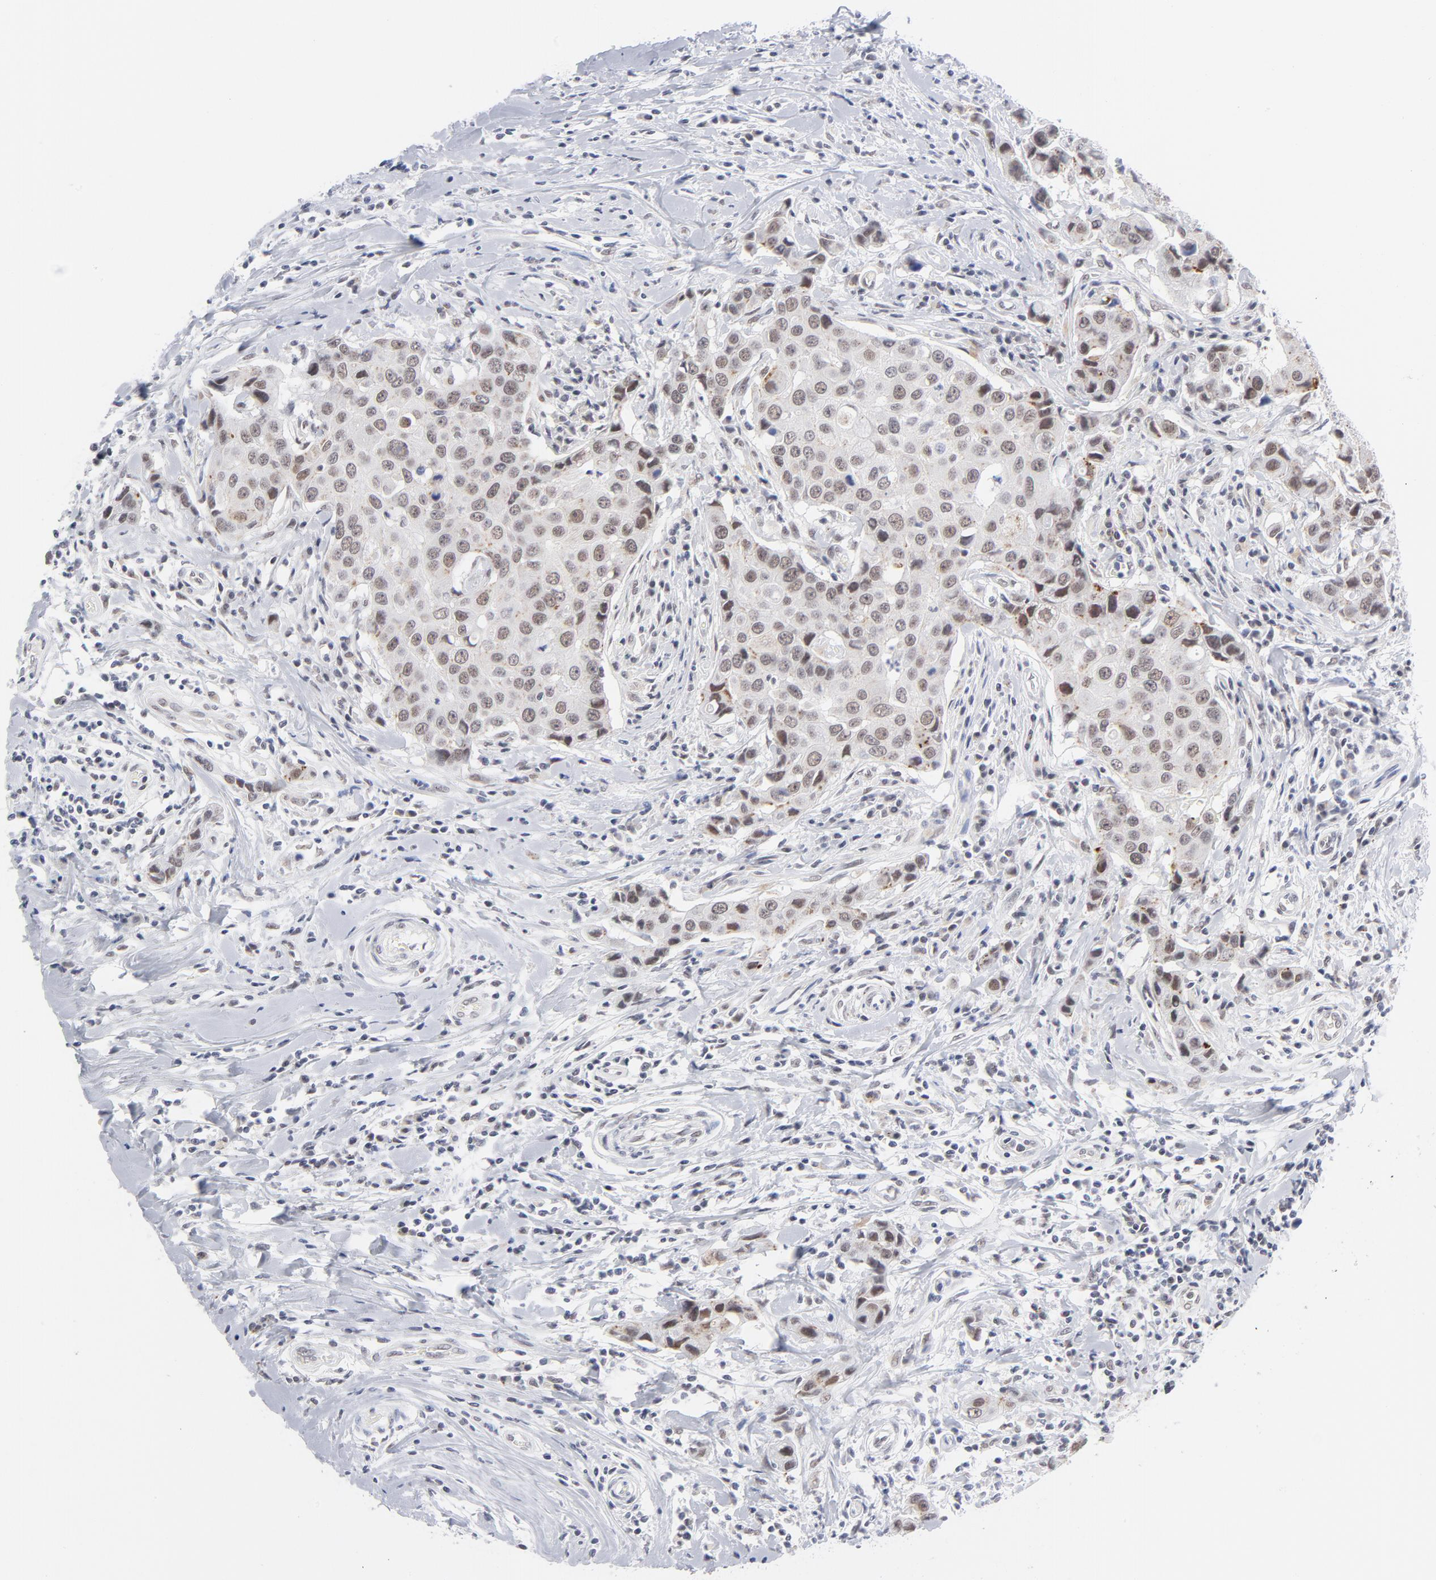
{"staining": {"intensity": "moderate", "quantity": "25%-75%", "location": "nuclear"}, "tissue": "breast cancer", "cell_type": "Tumor cells", "image_type": "cancer", "snomed": [{"axis": "morphology", "description": "Duct carcinoma"}, {"axis": "topography", "description": "Breast"}], "caption": "IHC (DAB) staining of human intraductal carcinoma (breast) shows moderate nuclear protein expression in approximately 25%-75% of tumor cells.", "gene": "BAP1", "patient": {"sex": "female", "age": 27}}